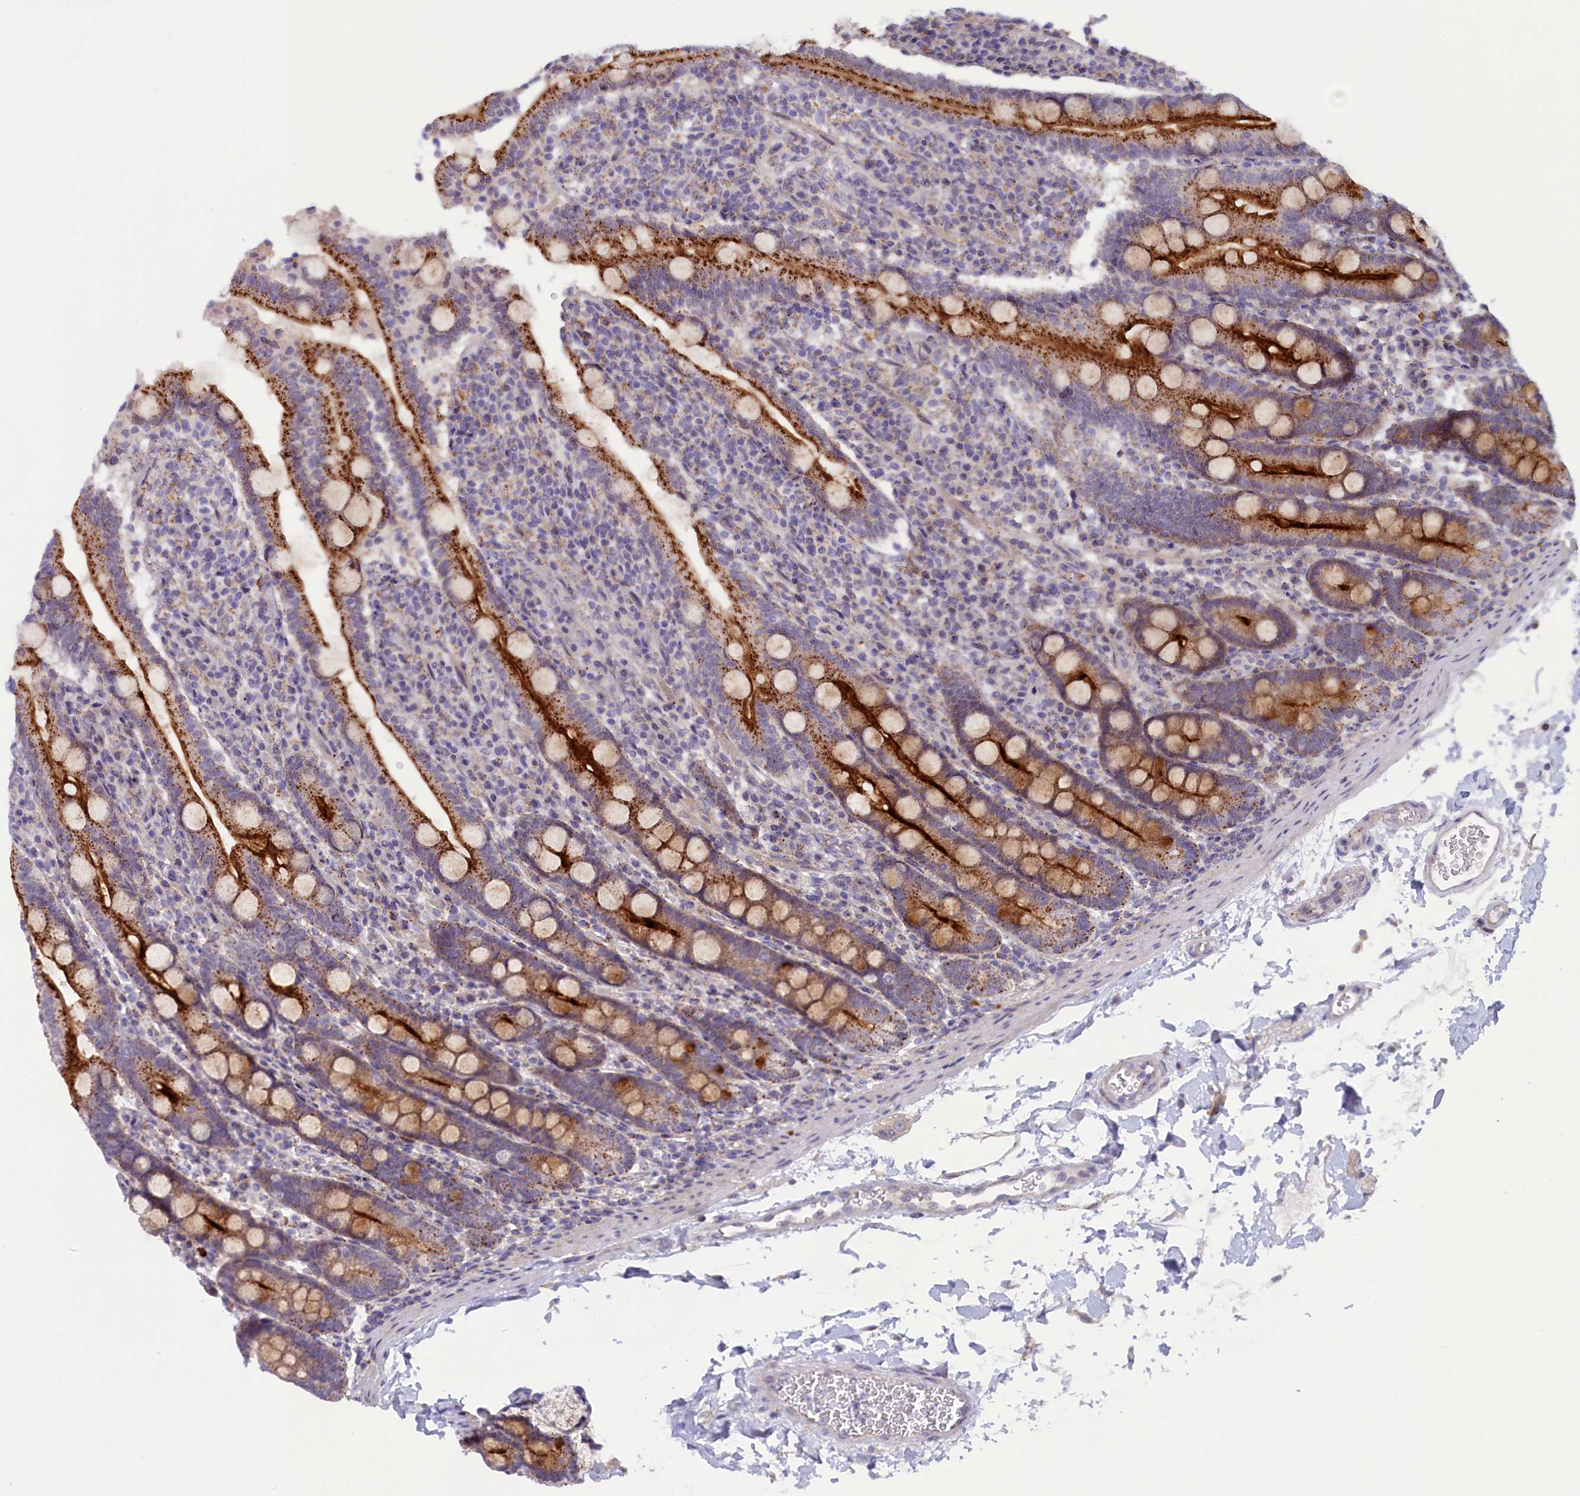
{"staining": {"intensity": "strong", "quantity": "25%-75%", "location": "cytoplasmic/membranous"}, "tissue": "duodenum", "cell_type": "Glandular cells", "image_type": "normal", "snomed": [{"axis": "morphology", "description": "Normal tissue, NOS"}, {"axis": "topography", "description": "Duodenum"}], "caption": "This histopathology image demonstrates immunohistochemistry staining of benign human duodenum, with high strong cytoplasmic/membranous expression in approximately 25%-75% of glandular cells.", "gene": "HYKK", "patient": {"sex": "male", "age": 35}}